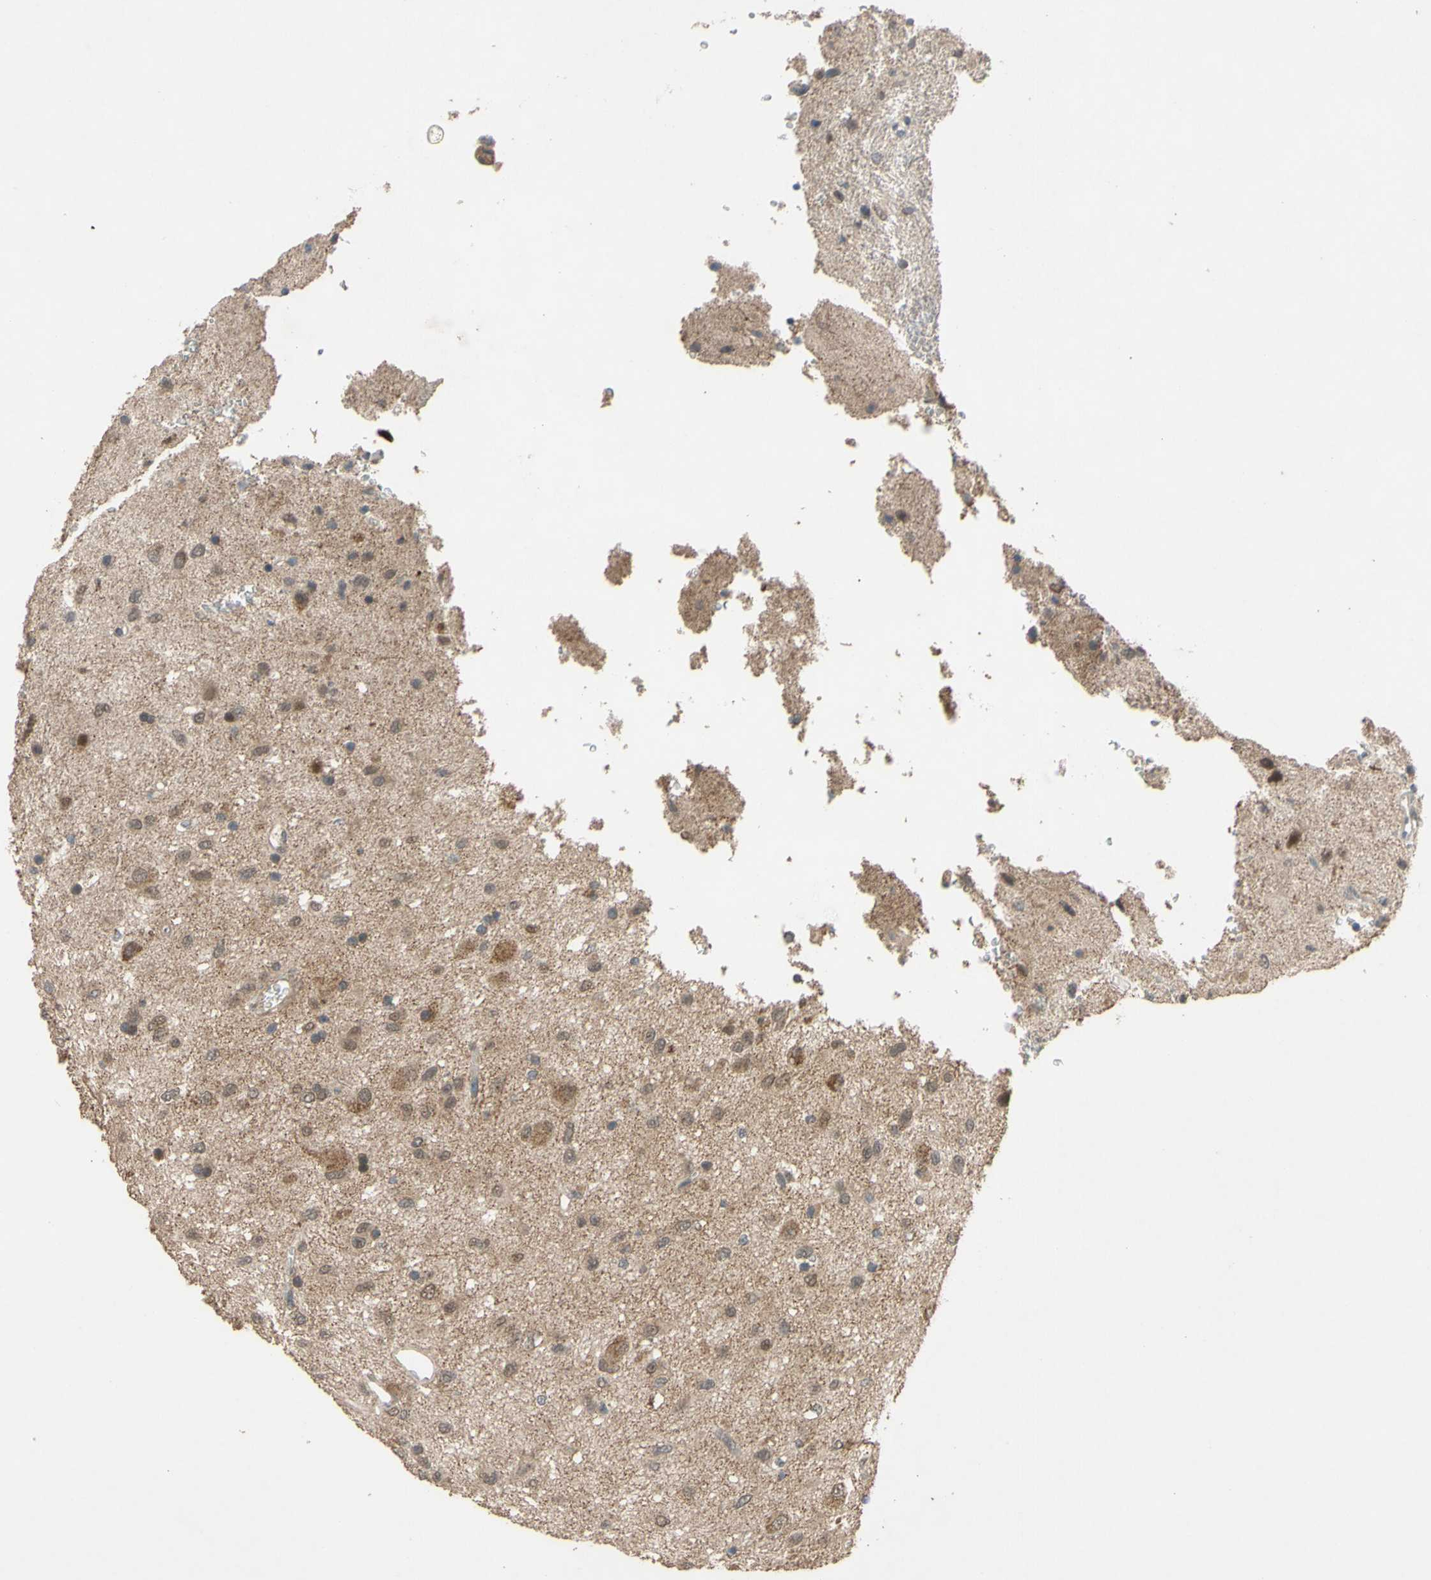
{"staining": {"intensity": "moderate", "quantity": ">75%", "location": "cytoplasmic/membranous,nuclear"}, "tissue": "glioma", "cell_type": "Tumor cells", "image_type": "cancer", "snomed": [{"axis": "morphology", "description": "Glioma, malignant, Low grade"}, {"axis": "topography", "description": "Brain"}], "caption": "The photomicrograph exhibits staining of malignant low-grade glioma, revealing moderate cytoplasmic/membranous and nuclear protein positivity (brown color) within tumor cells. (Stains: DAB in brown, nuclei in blue, Microscopy: brightfield microscopy at high magnification).", "gene": "CD164", "patient": {"sex": "male", "age": 77}}